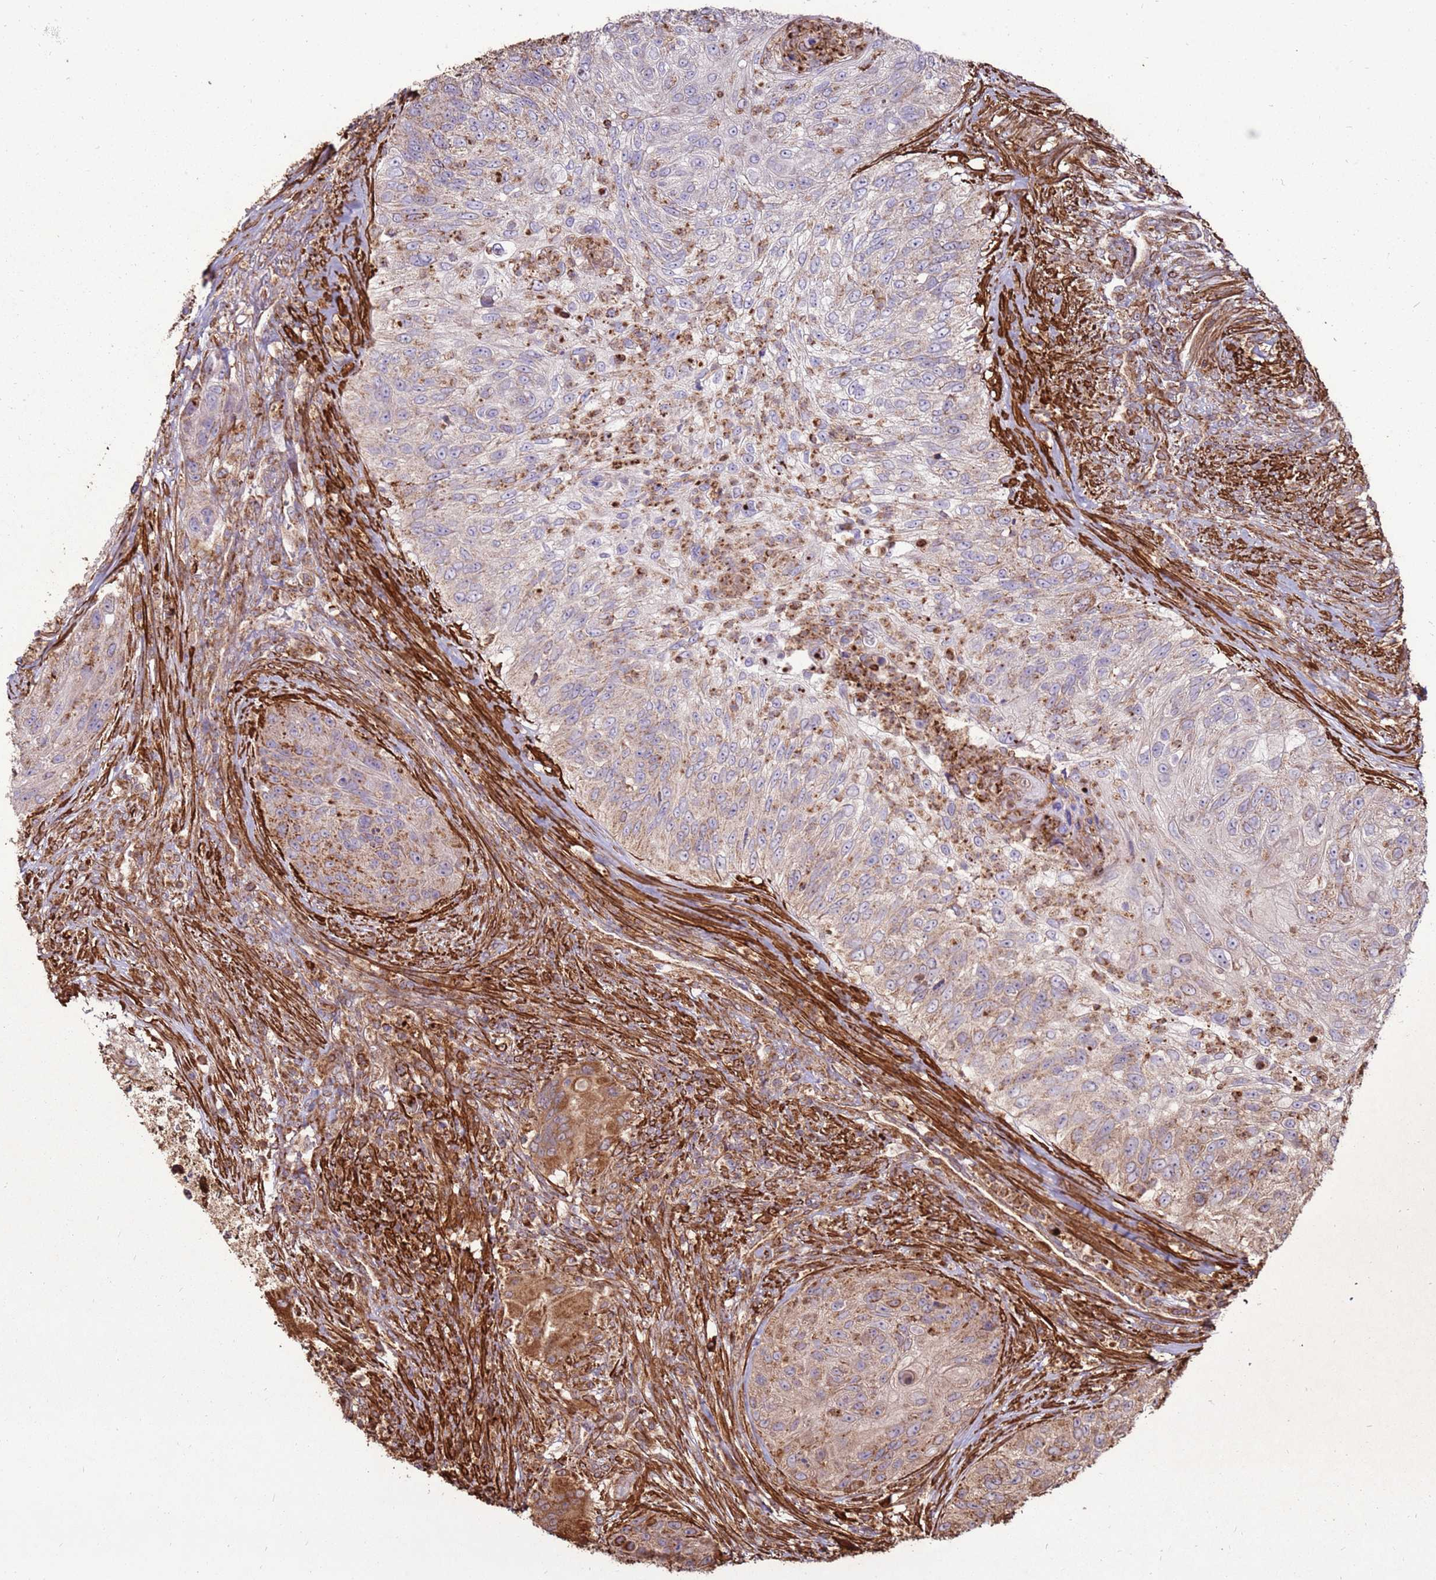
{"staining": {"intensity": "negative", "quantity": "none", "location": "none"}, "tissue": "urothelial cancer", "cell_type": "Tumor cells", "image_type": "cancer", "snomed": [{"axis": "morphology", "description": "Urothelial carcinoma, High grade"}, {"axis": "topography", "description": "Urinary bladder"}], "caption": "A high-resolution image shows immunohistochemistry (IHC) staining of urothelial cancer, which displays no significant positivity in tumor cells. (Stains: DAB (3,3'-diaminobenzidine) immunohistochemistry (IHC) with hematoxylin counter stain, Microscopy: brightfield microscopy at high magnification).", "gene": "DDX59", "patient": {"sex": "female", "age": 60}}